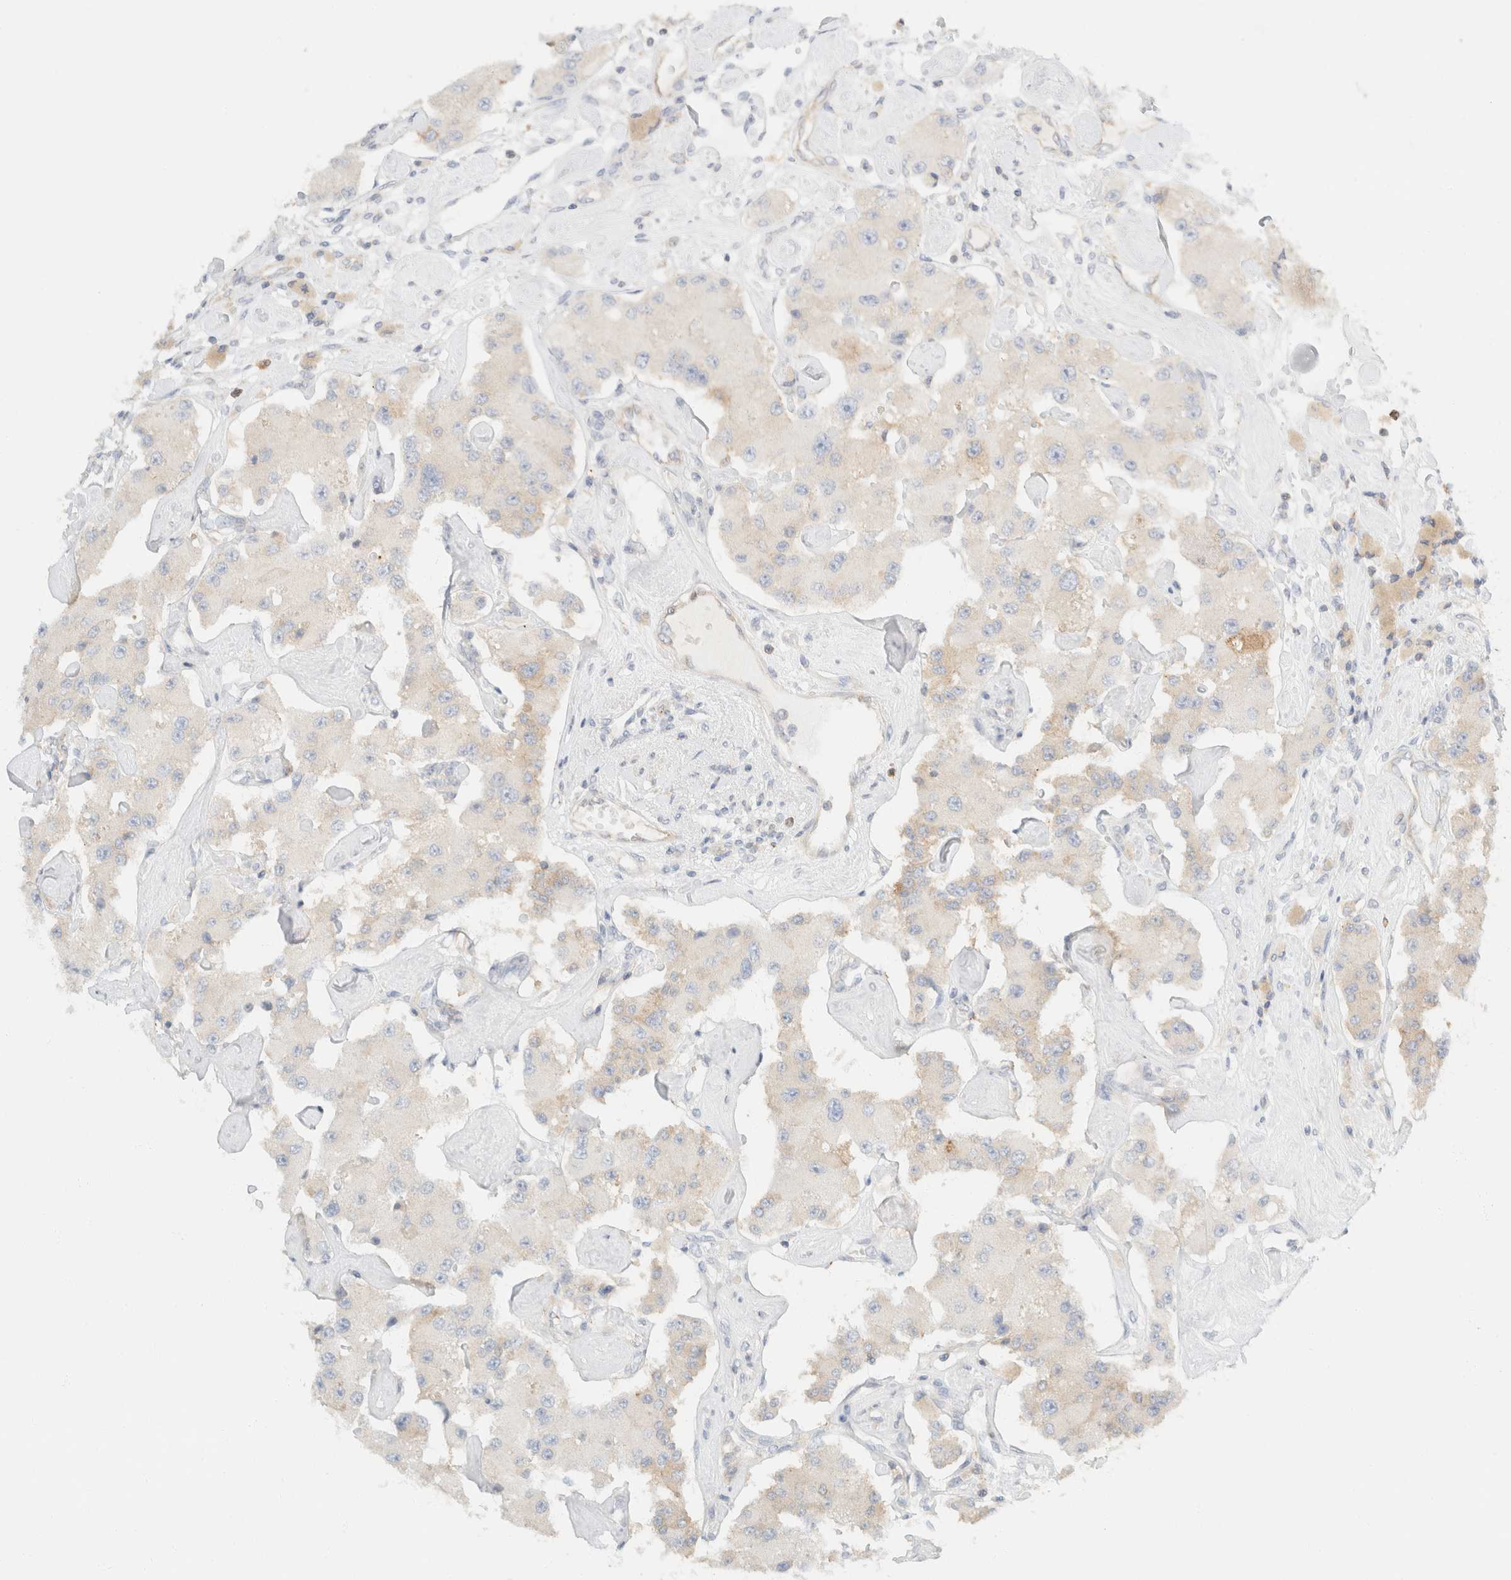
{"staining": {"intensity": "weak", "quantity": "<25%", "location": "cytoplasmic/membranous"}, "tissue": "carcinoid", "cell_type": "Tumor cells", "image_type": "cancer", "snomed": [{"axis": "morphology", "description": "Carcinoid, malignant, NOS"}, {"axis": "topography", "description": "Pancreas"}], "caption": "Tumor cells show no significant protein expression in carcinoid.", "gene": "SH3GLB2", "patient": {"sex": "male", "age": 41}}